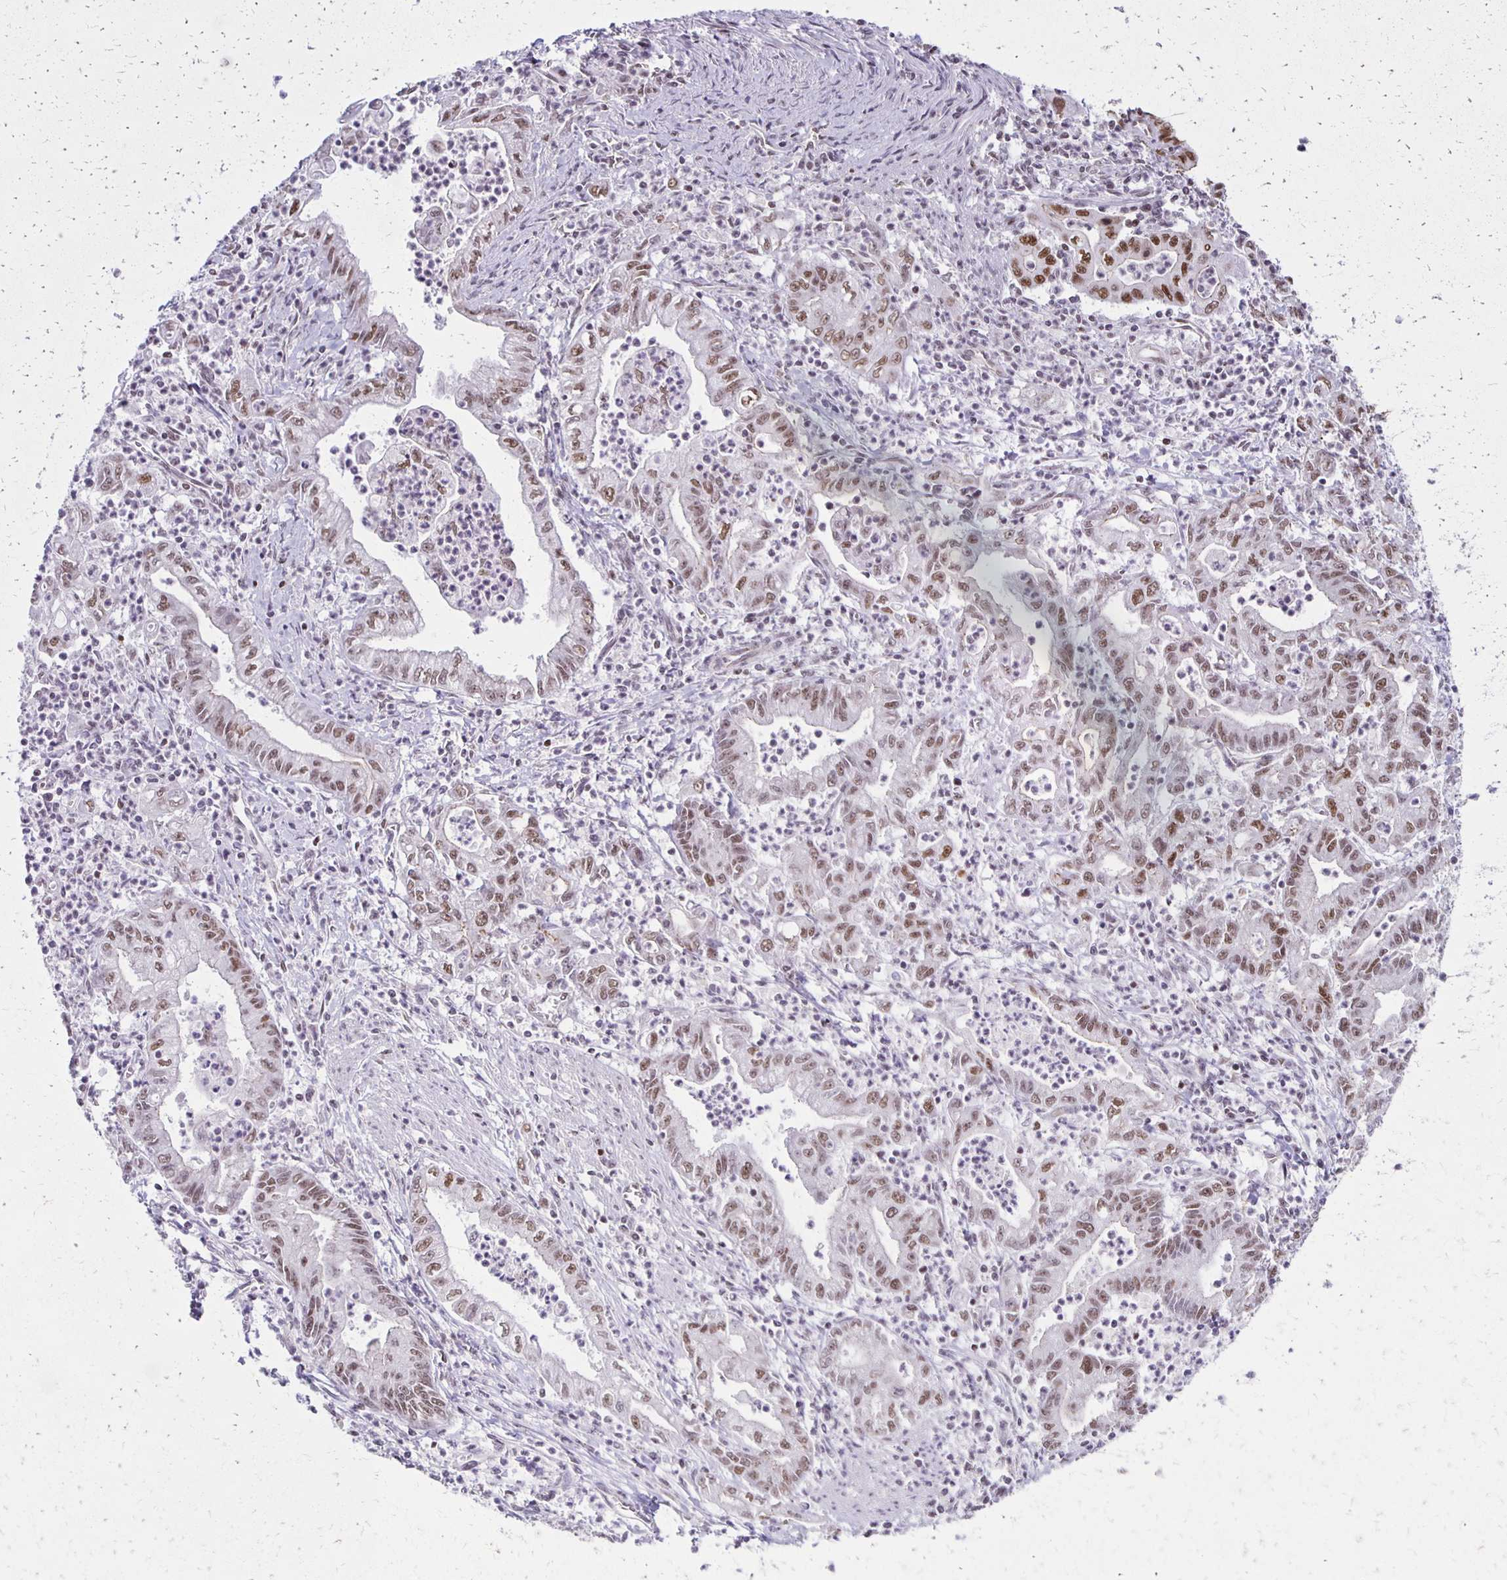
{"staining": {"intensity": "weak", "quantity": ">75%", "location": "nuclear"}, "tissue": "stomach cancer", "cell_type": "Tumor cells", "image_type": "cancer", "snomed": [{"axis": "morphology", "description": "Adenocarcinoma, NOS"}, {"axis": "topography", "description": "Stomach, upper"}], "caption": "Weak nuclear expression for a protein is appreciated in about >75% of tumor cells of stomach cancer using immunohistochemistry.", "gene": "DDB2", "patient": {"sex": "female", "age": 79}}